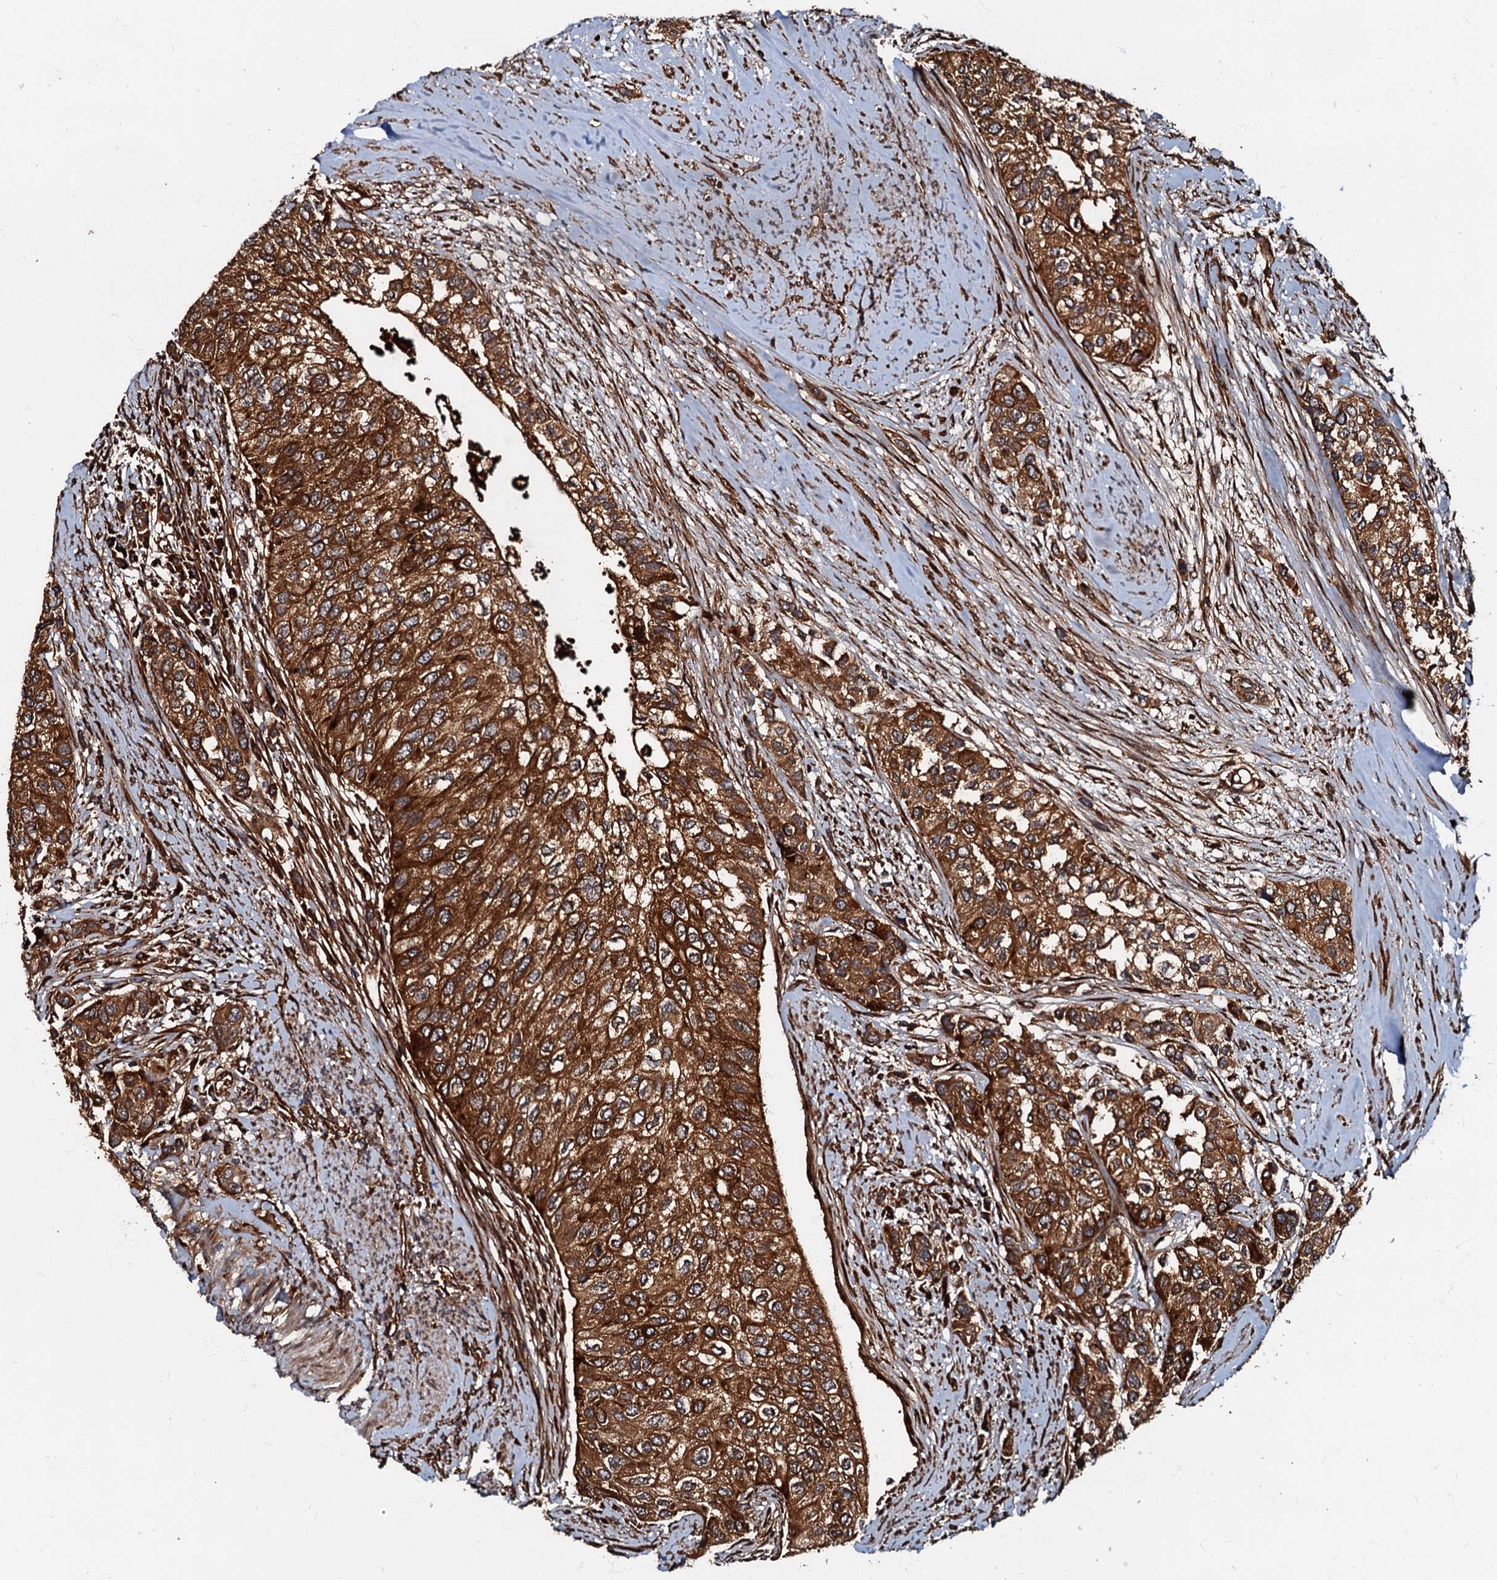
{"staining": {"intensity": "strong", "quantity": ">75%", "location": "cytoplasmic/membranous"}, "tissue": "urothelial cancer", "cell_type": "Tumor cells", "image_type": "cancer", "snomed": [{"axis": "morphology", "description": "Normal tissue, NOS"}, {"axis": "morphology", "description": "Urothelial carcinoma, High grade"}, {"axis": "topography", "description": "Vascular tissue"}, {"axis": "topography", "description": "Urinary bladder"}], "caption": "The histopathology image demonstrates a brown stain indicating the presence of a protein in the cytoplasmic/membranous of tumor cells in urothelial carcinoma (high-grade).", "gene": "BLOC1S6", "patient": {"sex": "female", "age": 56}}